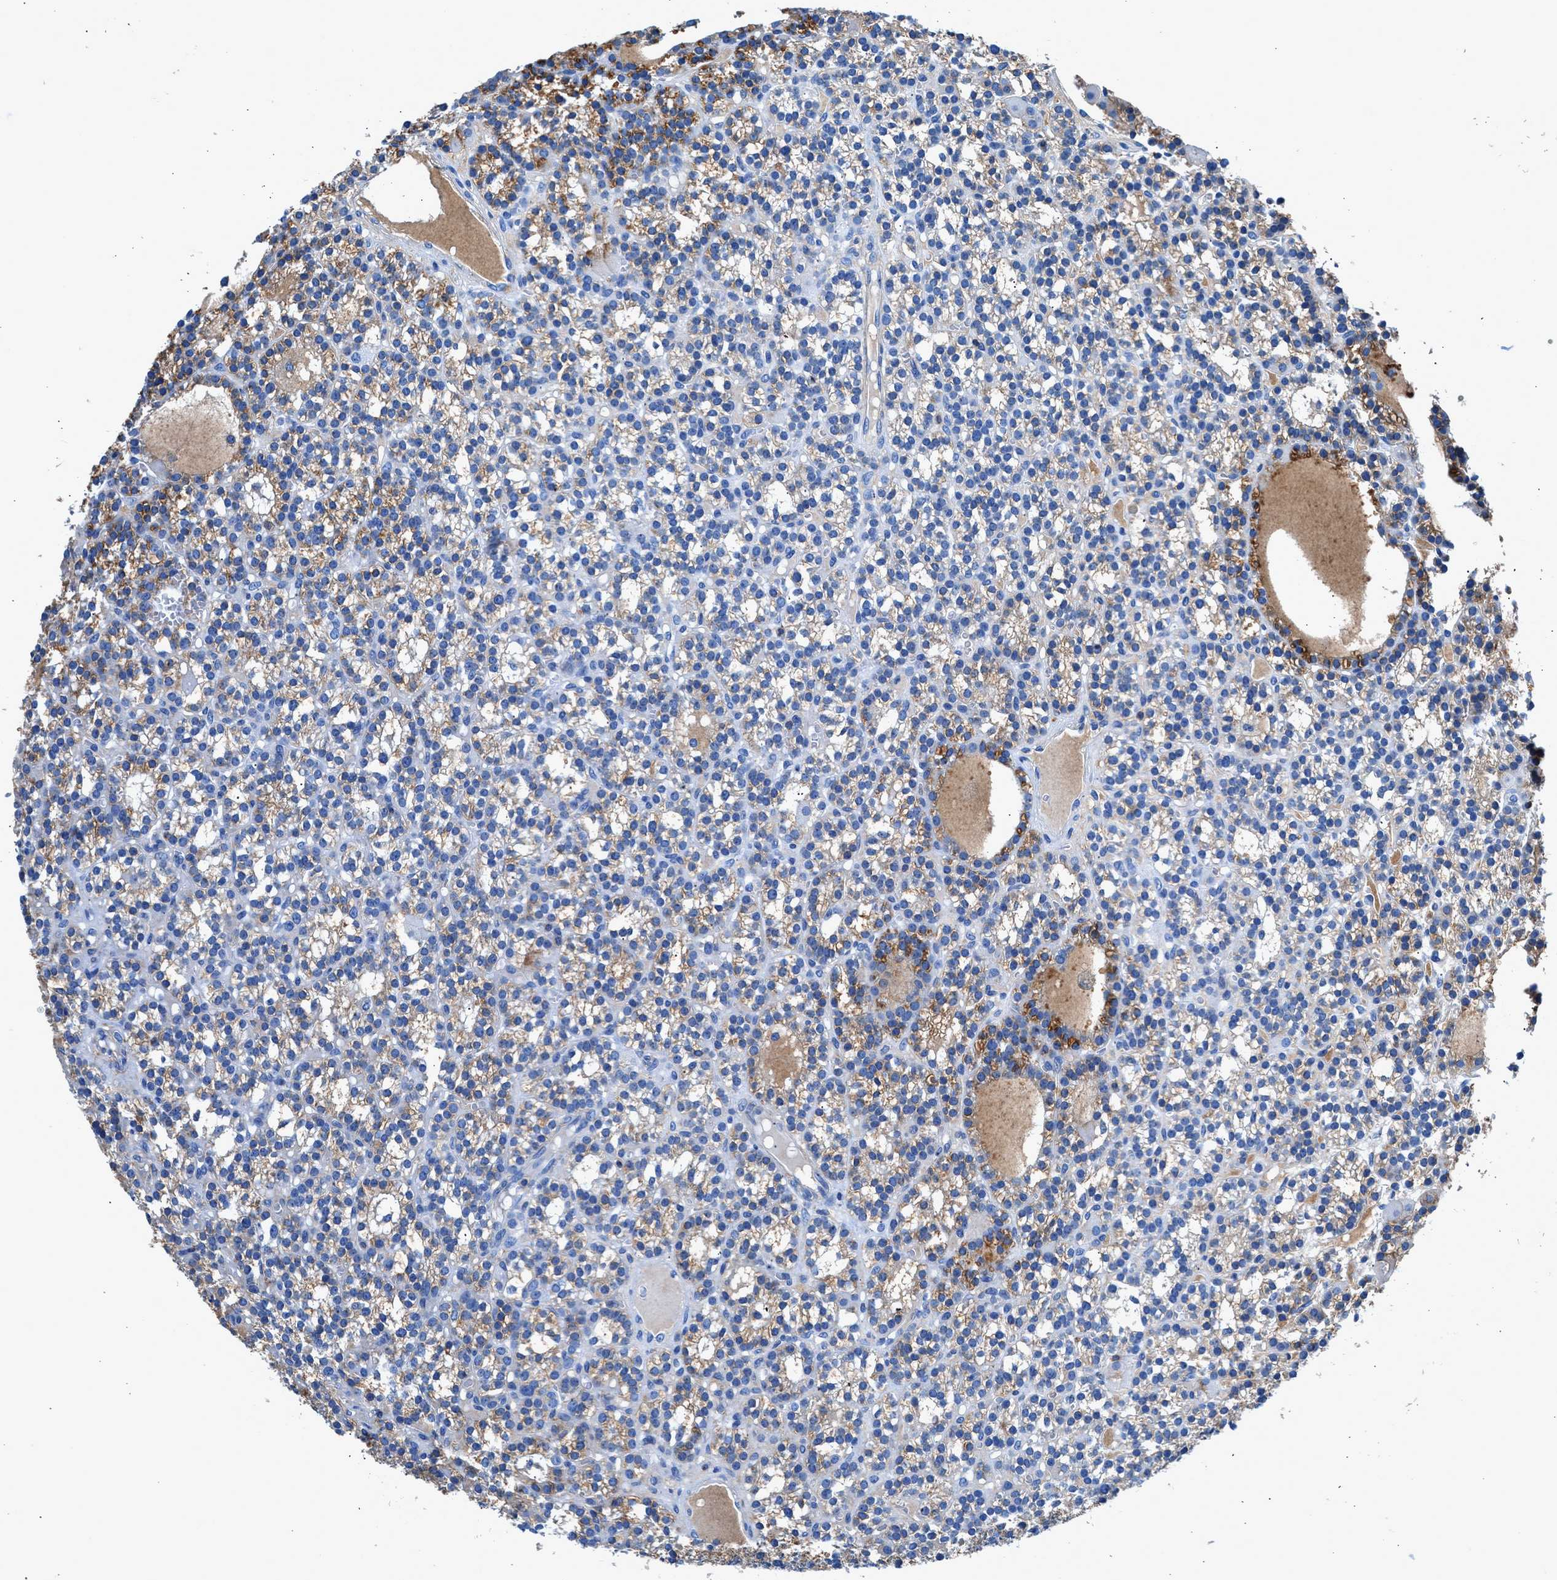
{"staining": {"intensity": "moderate", "quantity": "25%-75%", "location": "cytoplasmic/membranous"}, "tissue": "parathyroid gland", "cell_type": "Glandular cells", "image_type": "normal", "snomed": [{"axis": "morphology", "description": "Normal tissue, NOS"}, {"axis": "morphology", "description": "Adenoma, NOS"}, {"axis": "topography", "description": "Parathyroid gland"}], "caption": "A brown stain labels moderate cytoplasmic/membranous expression of a protein in glandular cells of benign parathyroid gland.", "gene": "KCNQ4", "patient": {"sex": "female", "age": 58}}